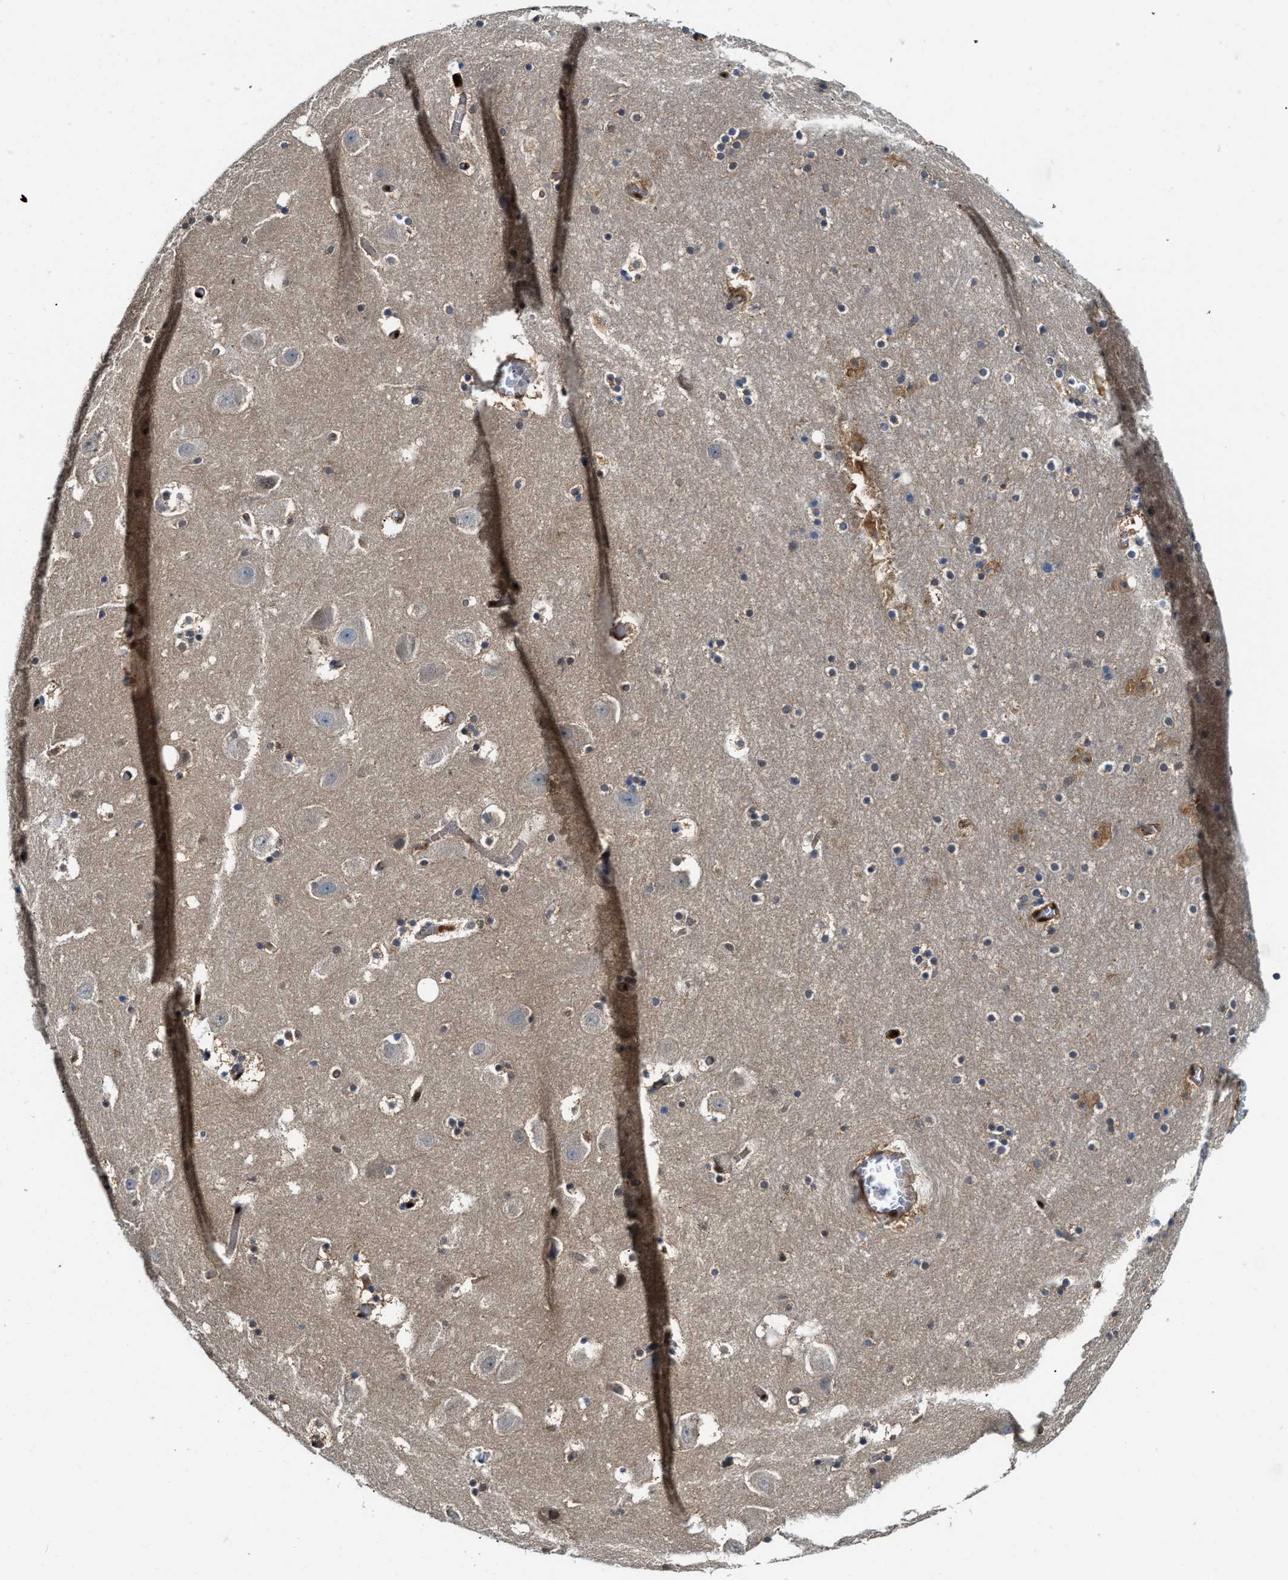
{"staining": {"intensity": "moderate", "quantity": "<25%", "location": "cytoplasmic/membranous"}, "tissue": "hippocampus", "cell_type": "Glial cells", "image_type": "normal", "snomed": [{"axis": "morphology", "description": "Normal tissue, NOS"}, {"axis": "topography", "description": "Hippocampus"}], "caption": "Hippocampus stained with DAB IHC displays low levels of moderate cytoplasmic/membranous staining in approximately <25% of glial cells. (DAB (3,3'-diaminobenzidine) = brown stain, brightfield microscopy at high magnification).", "gene": "LTA4H", "patient": {"sex": "male", "age": 45}}